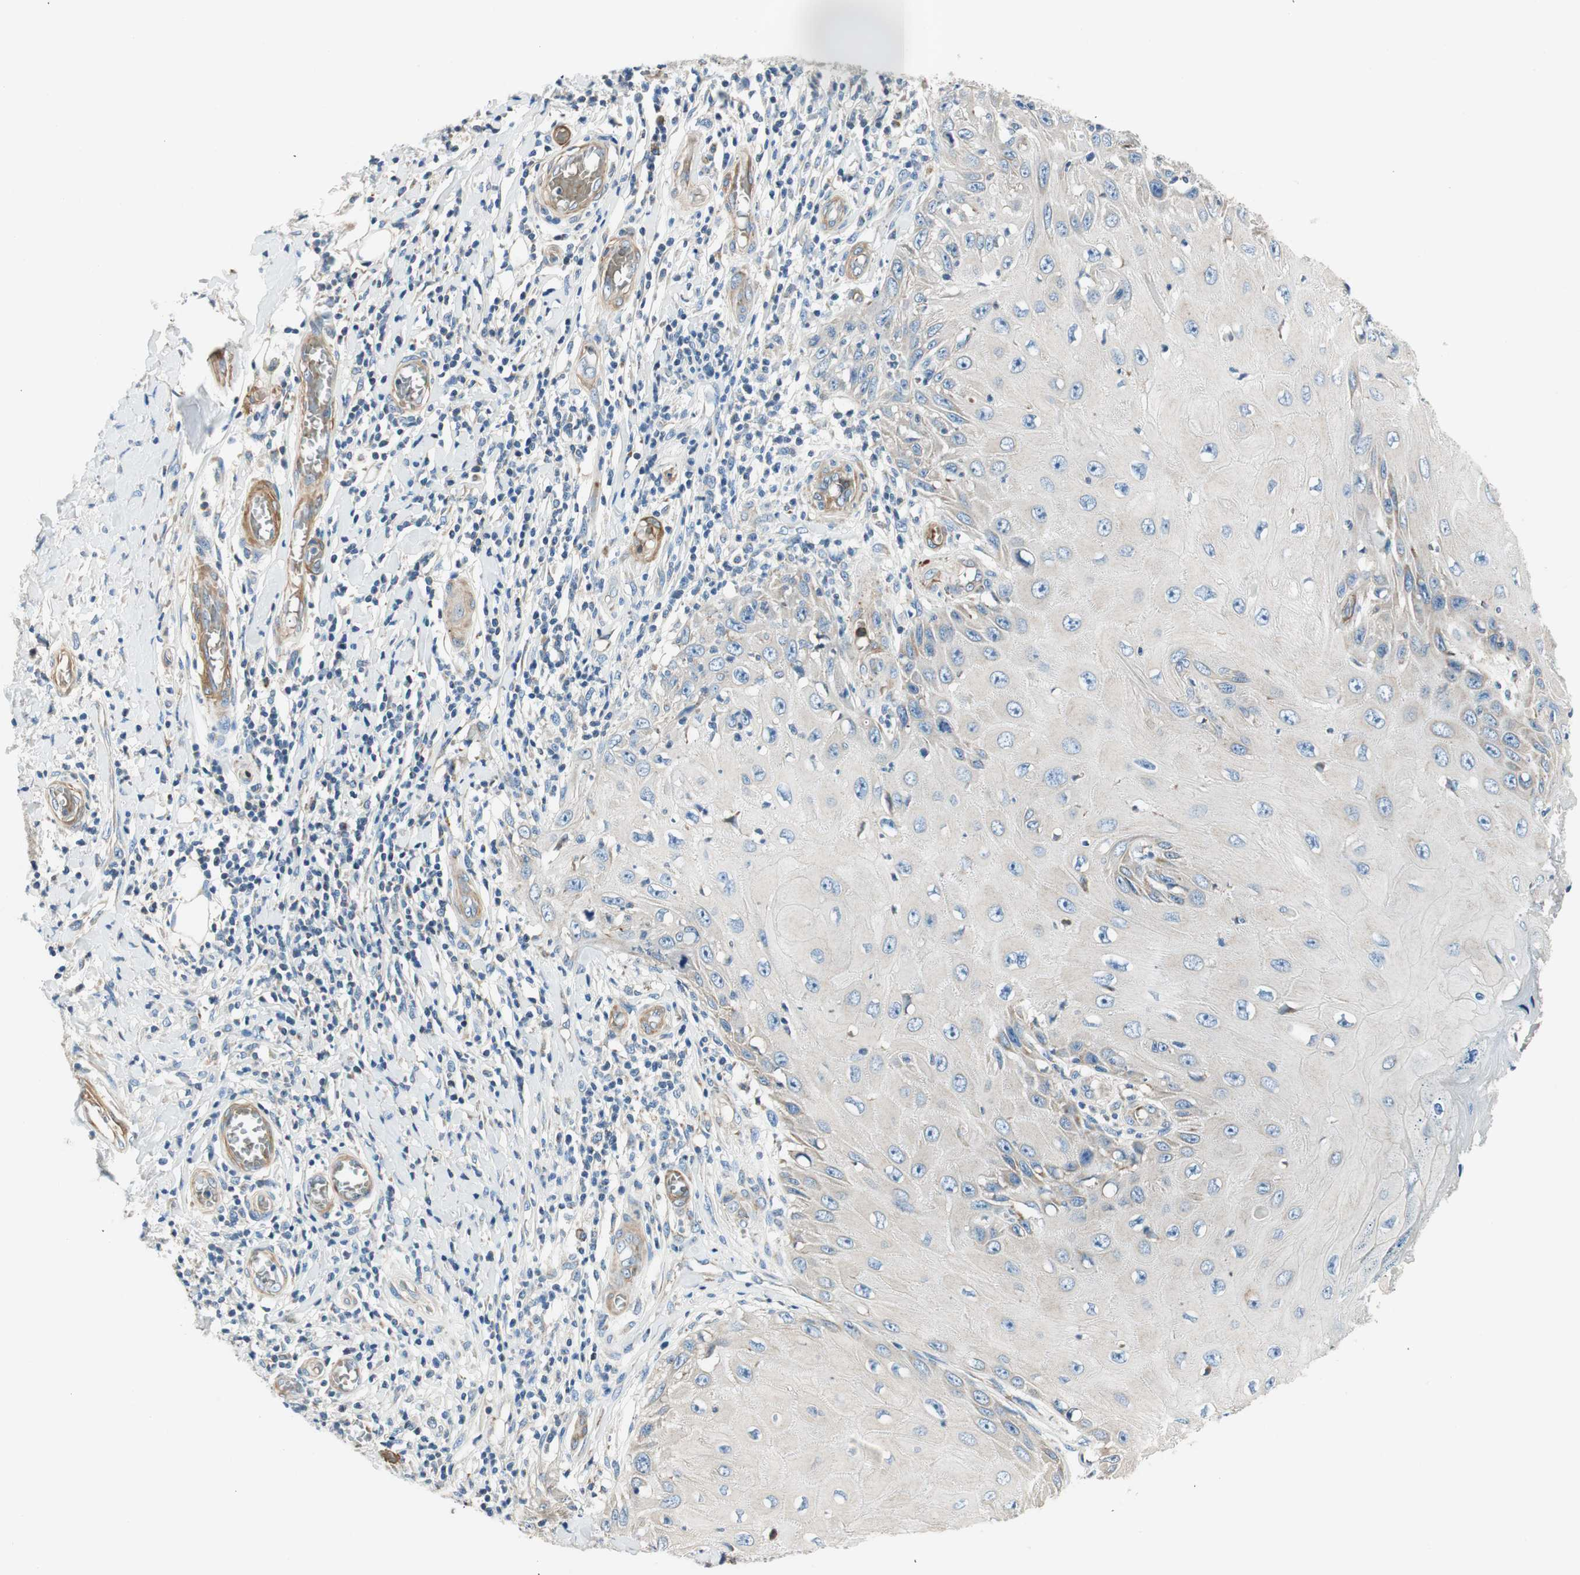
{"staining": {"intensity": "weak", "quantity": "<25%", "location": "cytoplasmic/membranous"}, "tissue": "skin cancer", "cell_type": "Tumor cells", "image_type": "cancer", "snomed": [{"axis": "morphology", "description": "Squamous cell carcinoma, NOS"}, {"axis": "topography", "description": "Skin"}], "caption": "Human skin cancer stained for a protein using immunohistochemistry shows no expression in tumor cells.", "gene": "RORB", "patient": {"sex": "female", "age": 73}}